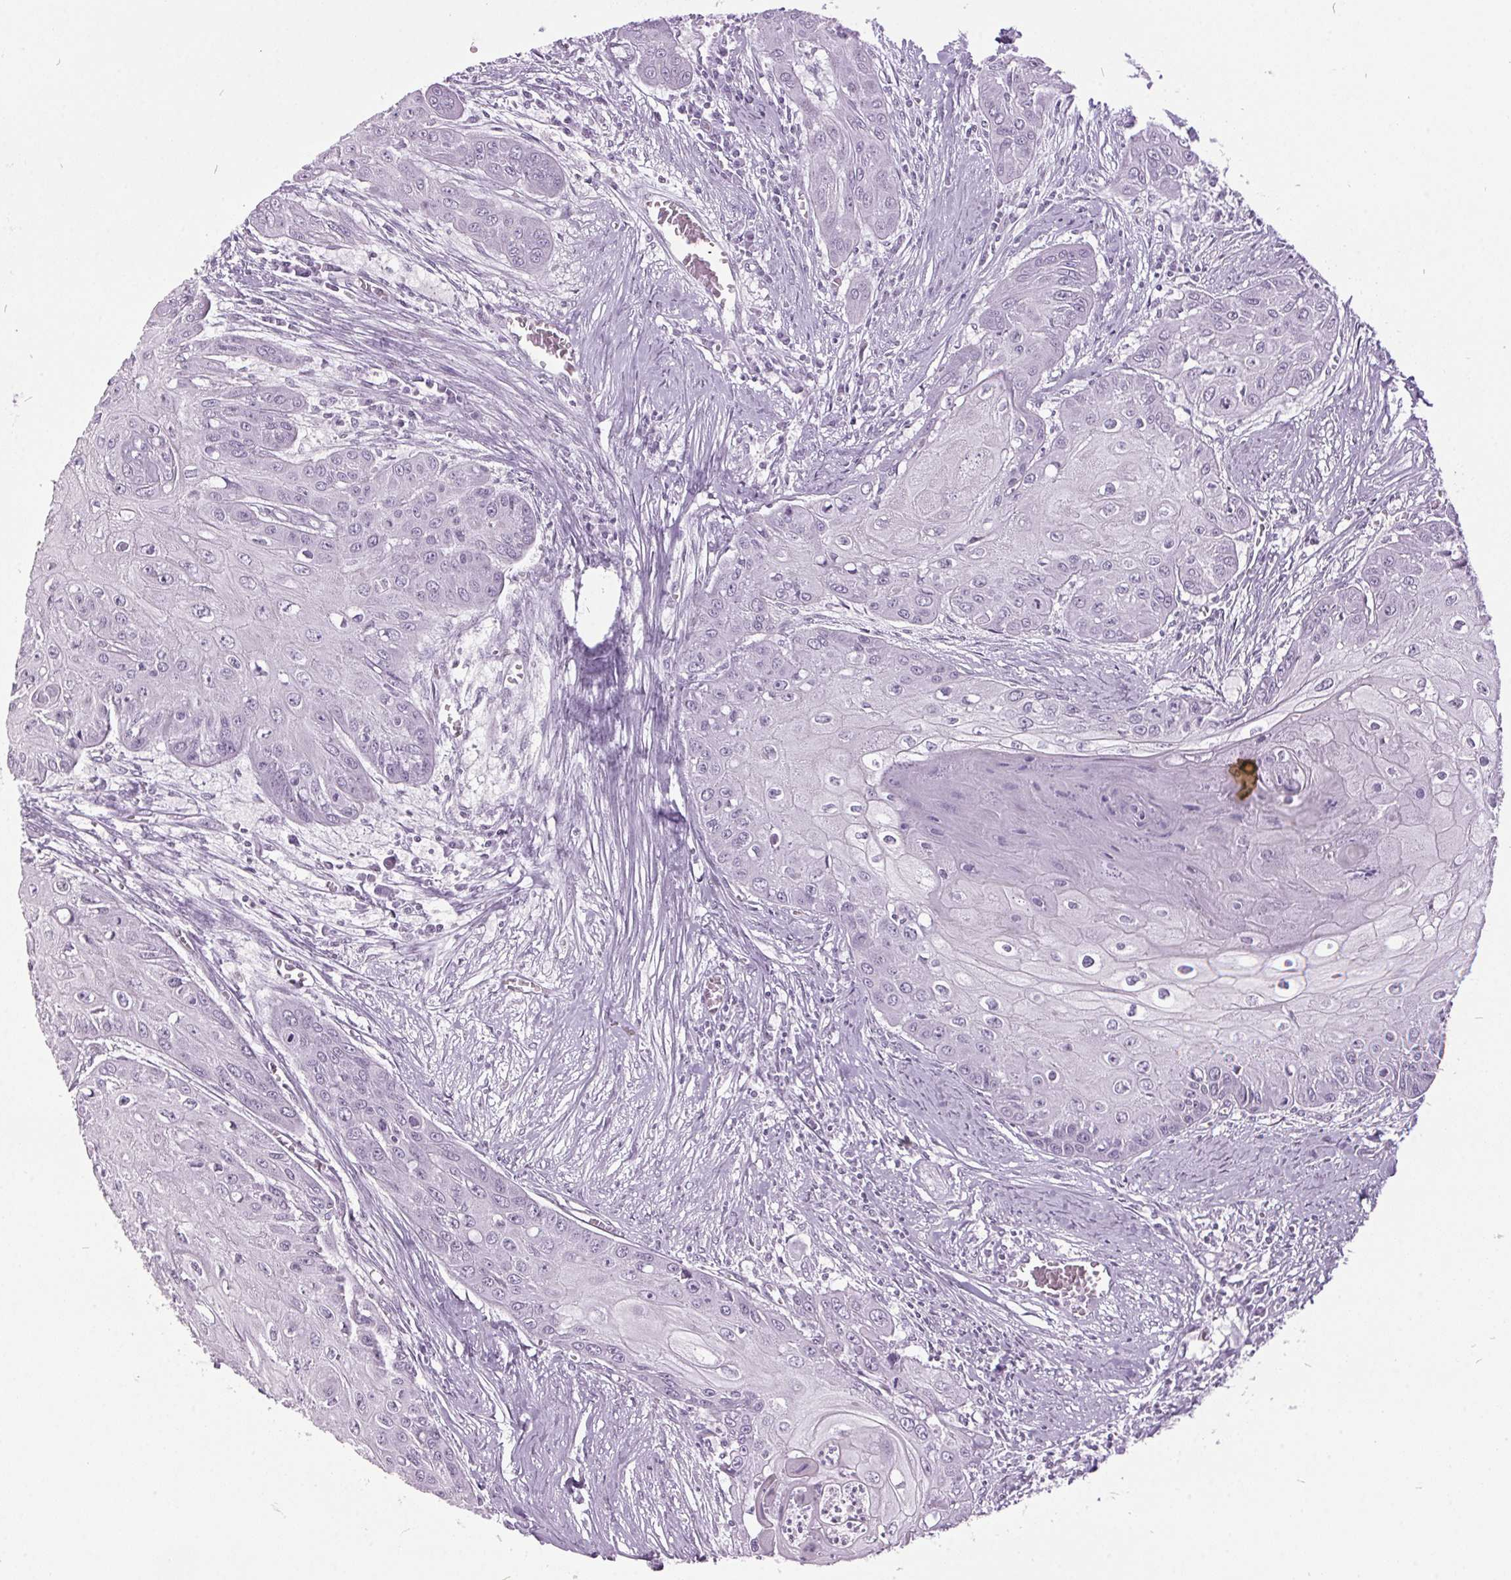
{"staining": {"intensity": "negative", "quantity": "none", "location": "none"}, "tissue": "head and neck cancer", "cell_type": "Tumor cells", "image_type": "cancer", "snomed": [{"axis": "morphology", "description": "Squamous cell carcinoma, NOS"}, {"axis": "topography", "description": "Oral tissue"}, {"axis": "topography", "description": "Head-Neck"}], "caption": "The IHC image has no significant positivity in tumor cells of head and neck squamous cell carcinoma tissue. (DAB (3,3'-diaminobenzidine) immunohistochemistry with hematoxylin counter stain).", "gene": "ODAD2", "patient": {"sex": "male", "age": 71}}